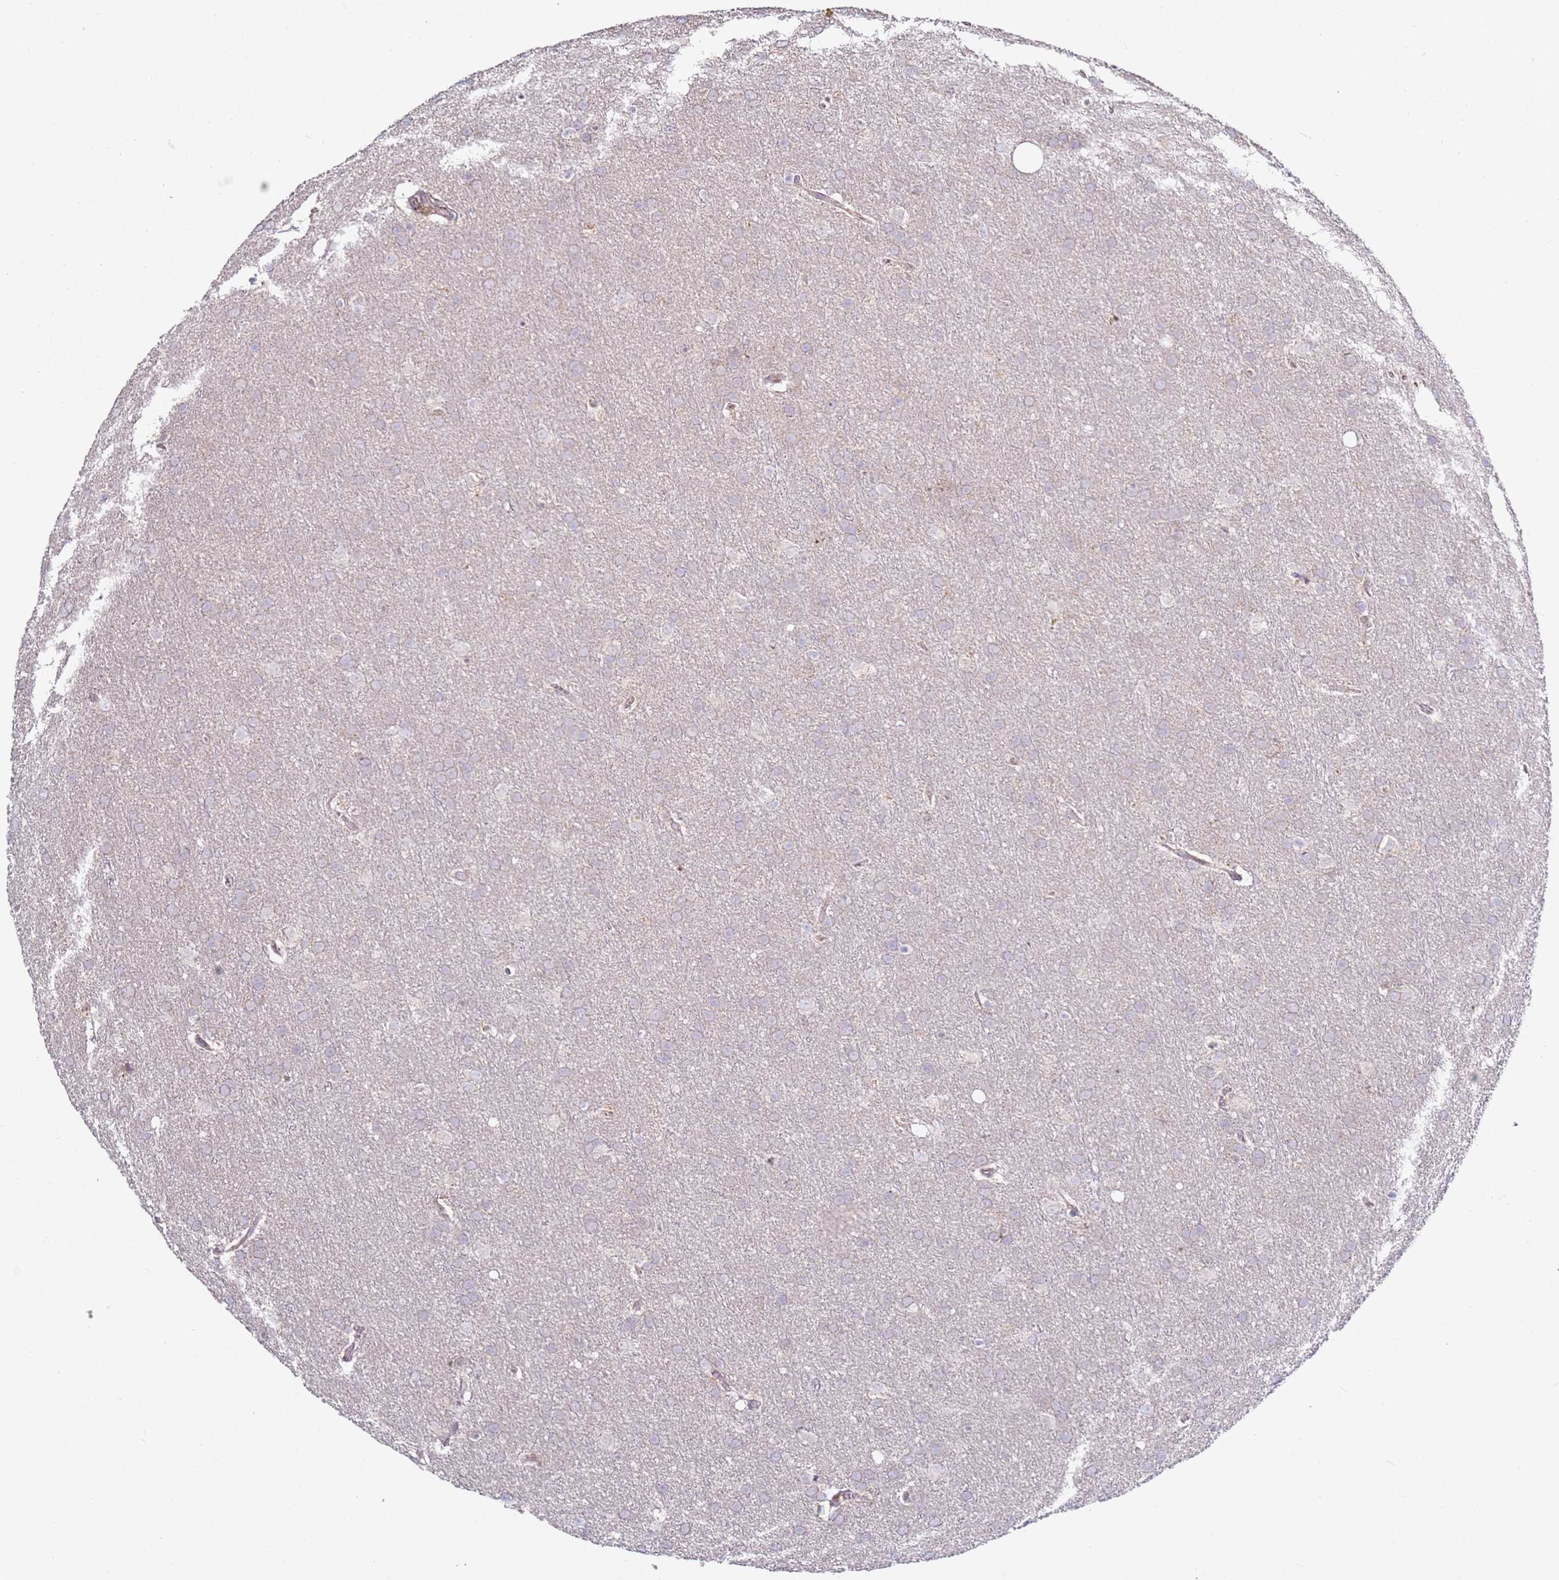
{"staining": {"intensity": "negative", "quantity": "none", "location": "none"}, "tissue": "glioma", "cell_type": "Tumor cells", "image_type": "cancer", "snomed": [{"axis": "morphology", "description": "Glioma, malignant, Low grade"}, {"axis": "topography", "description": "Brain"}], "caption": "High power microscopy histopathology image of an immunohistochemistry (IHC) photomicrograph of malignant low-grade glioma, revealing no significant expression in tumor cells.", "gene": "CNOT9", "patient": {"sex": "female", "age": 32}}